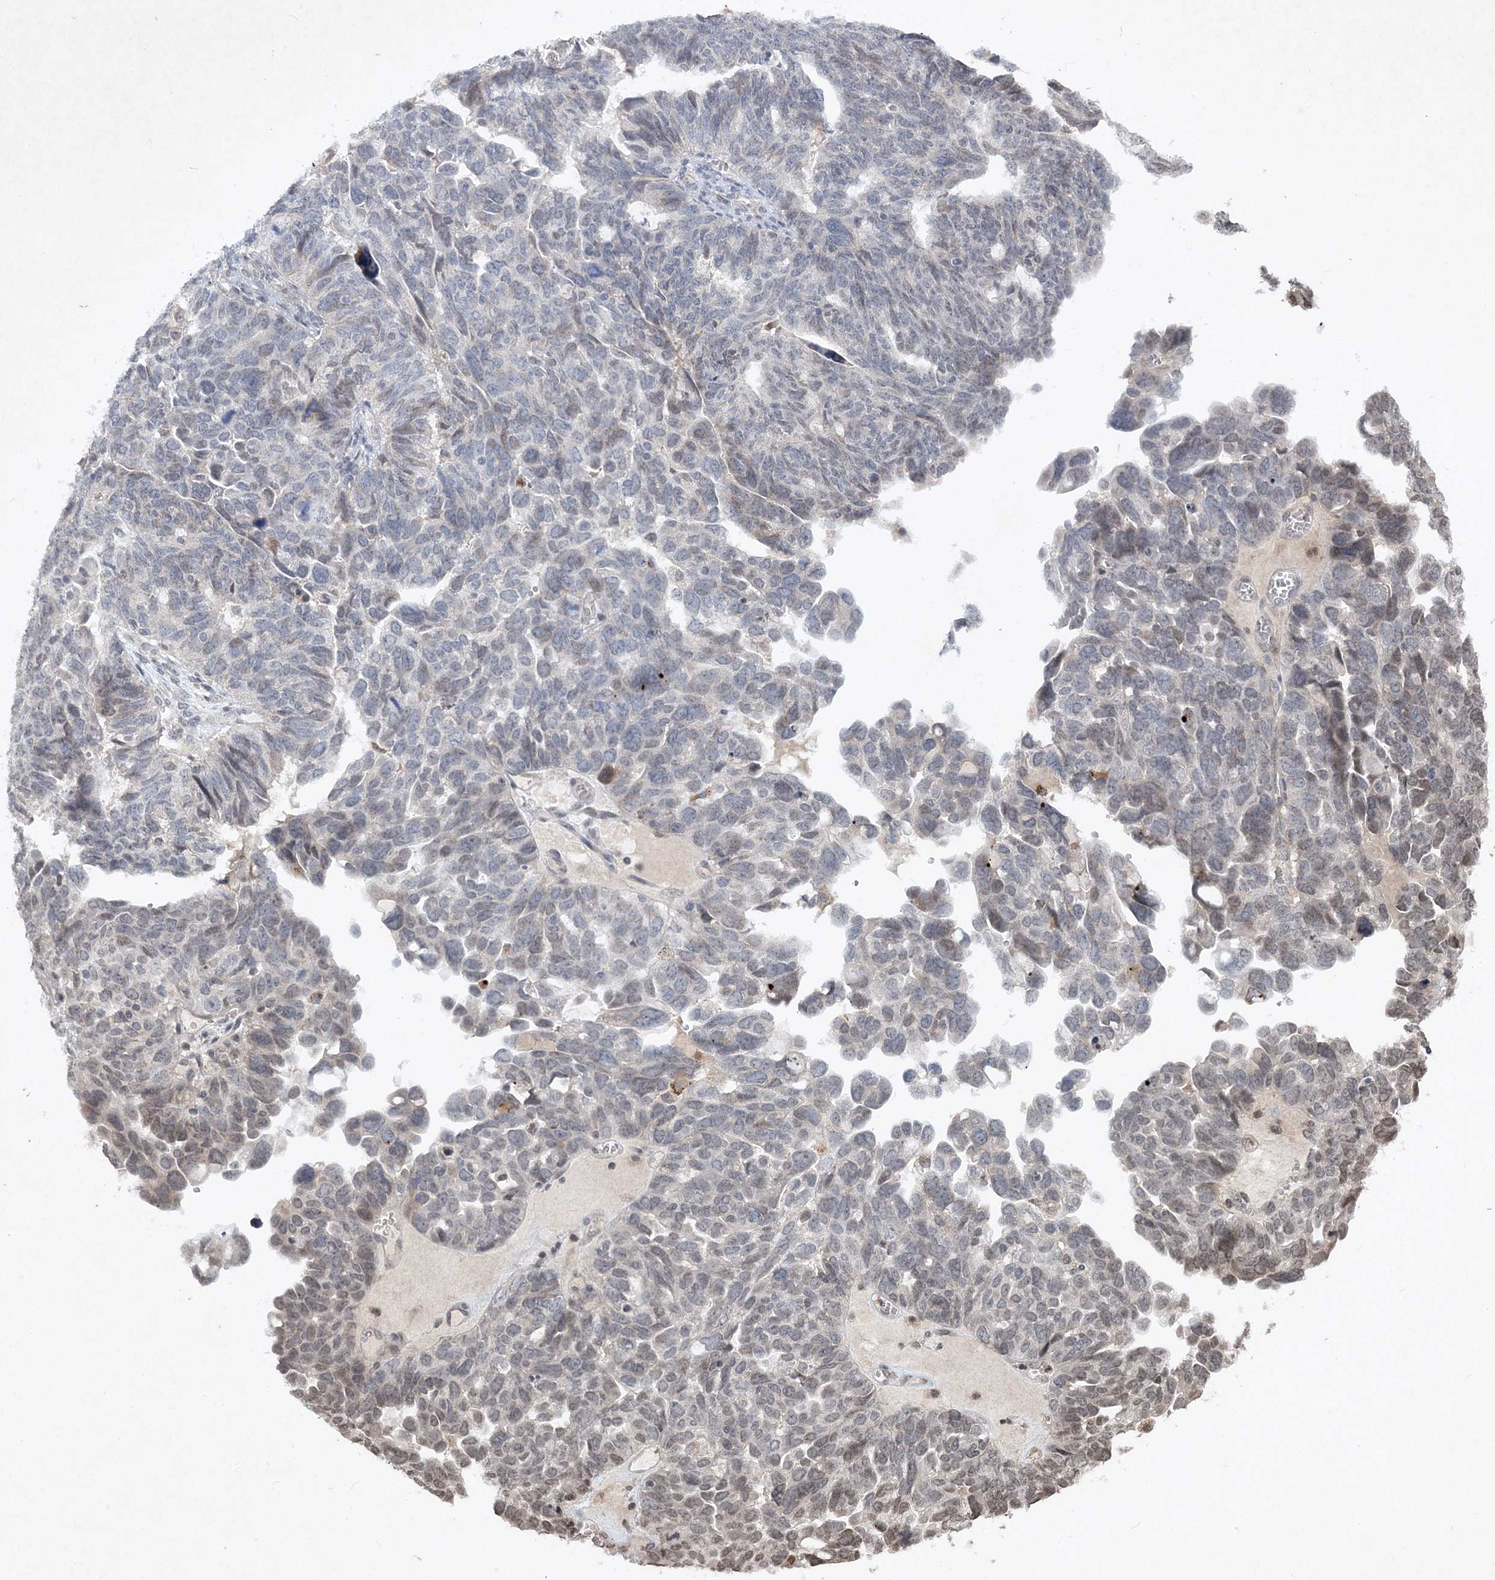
{"staining": {"intensity": "moderate", "quantity": "<25%", "location": "nuclear"}, "tissue": "ovarian cancer", "cell_type": "Tumor cells", "image_type": "cancer", "snomed": [{"axis": "morphology", "description": "Cystadenocarcinoma, serous, NOS"}, {"axis": "topography", "description": "Ovary"}], "caption": "The immunohistochemical stain labels moderate nuclear expression in tumor cells of serous cystadenocarcinoma (ovarian) tissue.", "gene": "SOWAHB", "patient": {"sex": "female", "age": 79}}